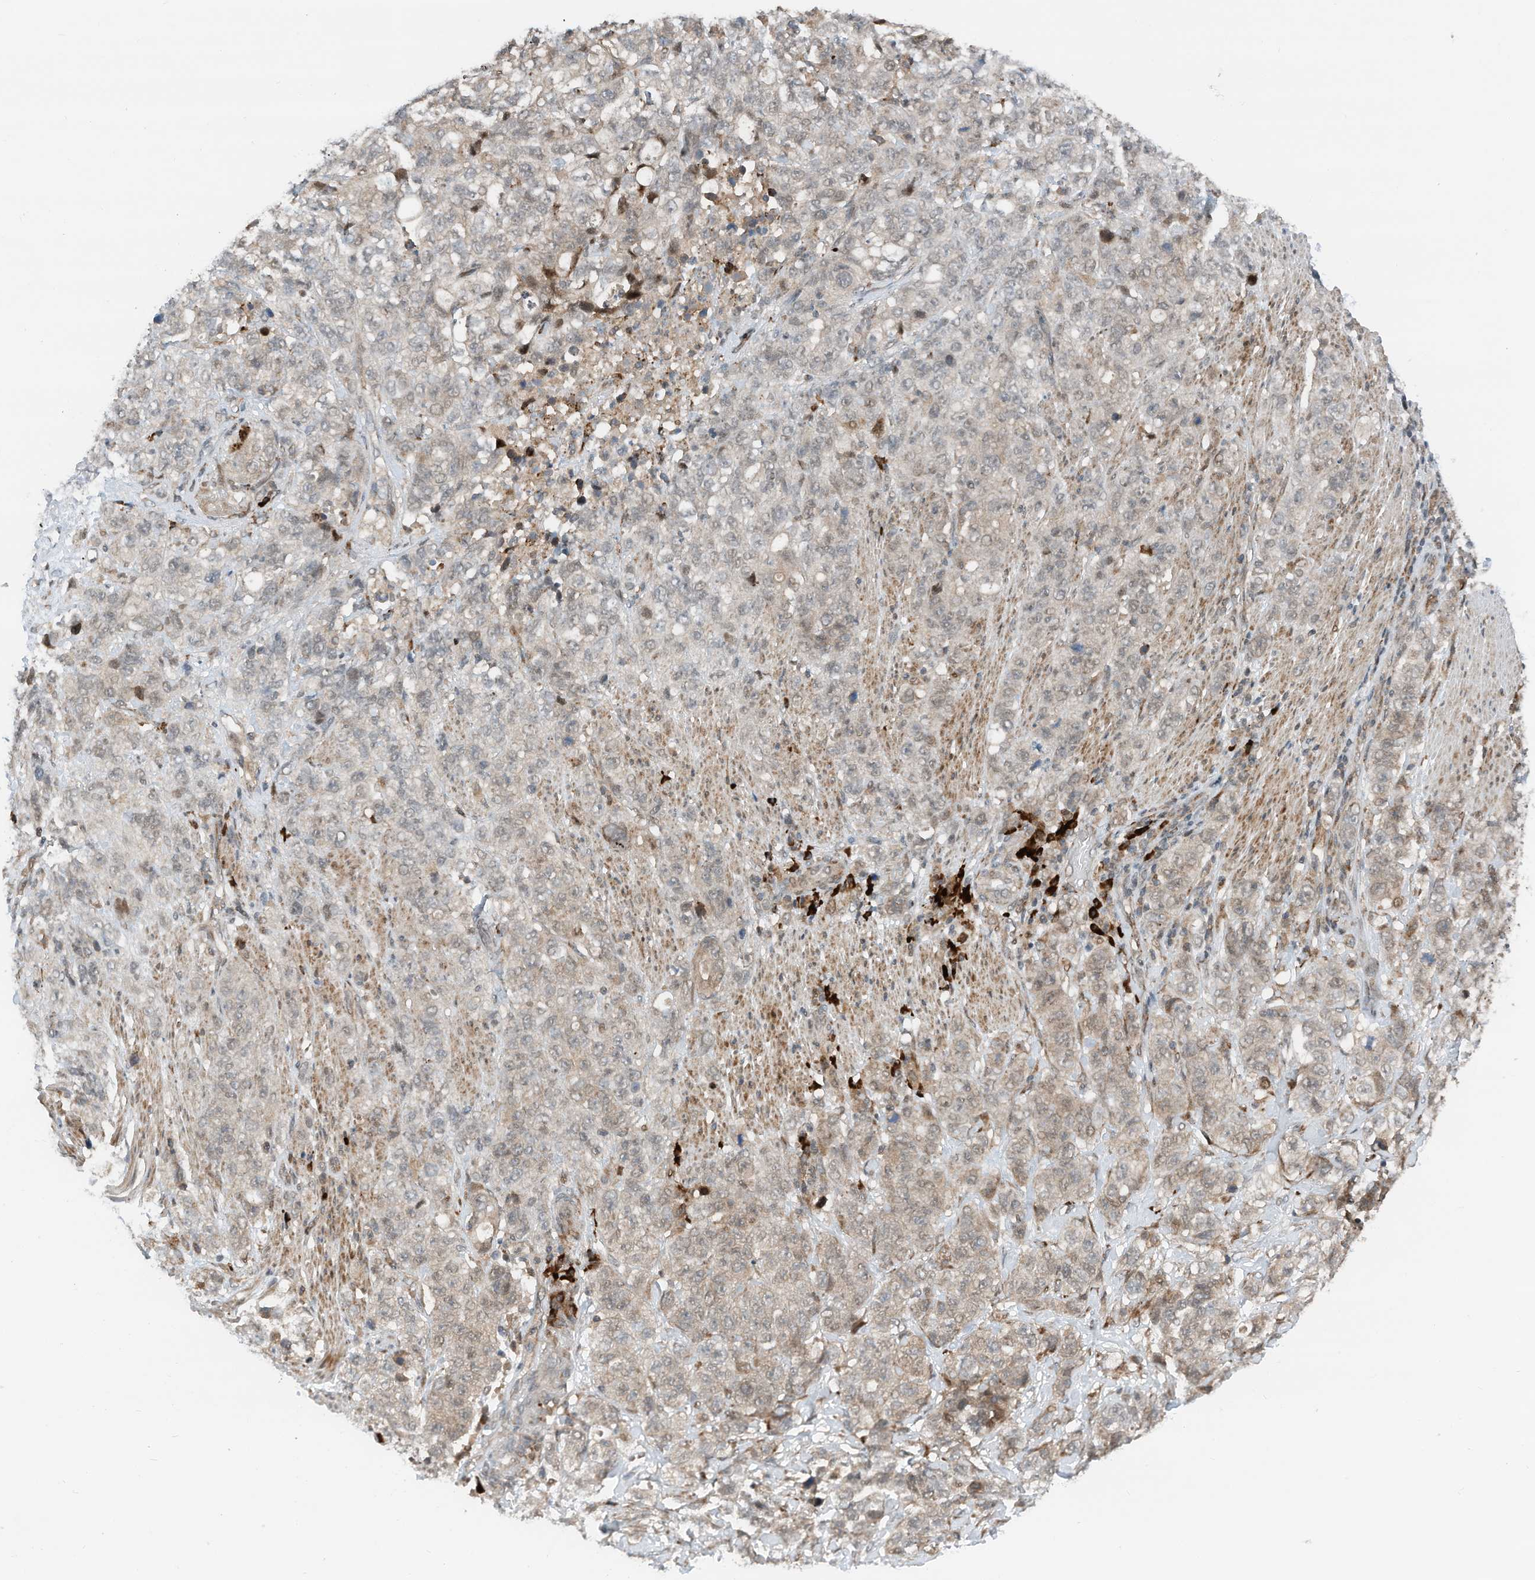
{"staining": {"intensity": "weak", "quantity": "25%-75%", "location": "cytoplasmic/membranous"}, "tissue": "stomach cancer", "cell_type": "Tumor cells", "image_type": "cancer", "snomed": [{"axis": "morphology", "description": "Adenocarcinoma, NOS"}, {"axis": "topography", "description": "Stomach"}], "caption": "Tumor cells exhibit low levels of weak cytoplasmic/membranous staining in about 25%-75% of cells in stomach cancer (adenocarcinoma).", "gene": "RMND1", "patient": {"sex": "male", "age": 48}}